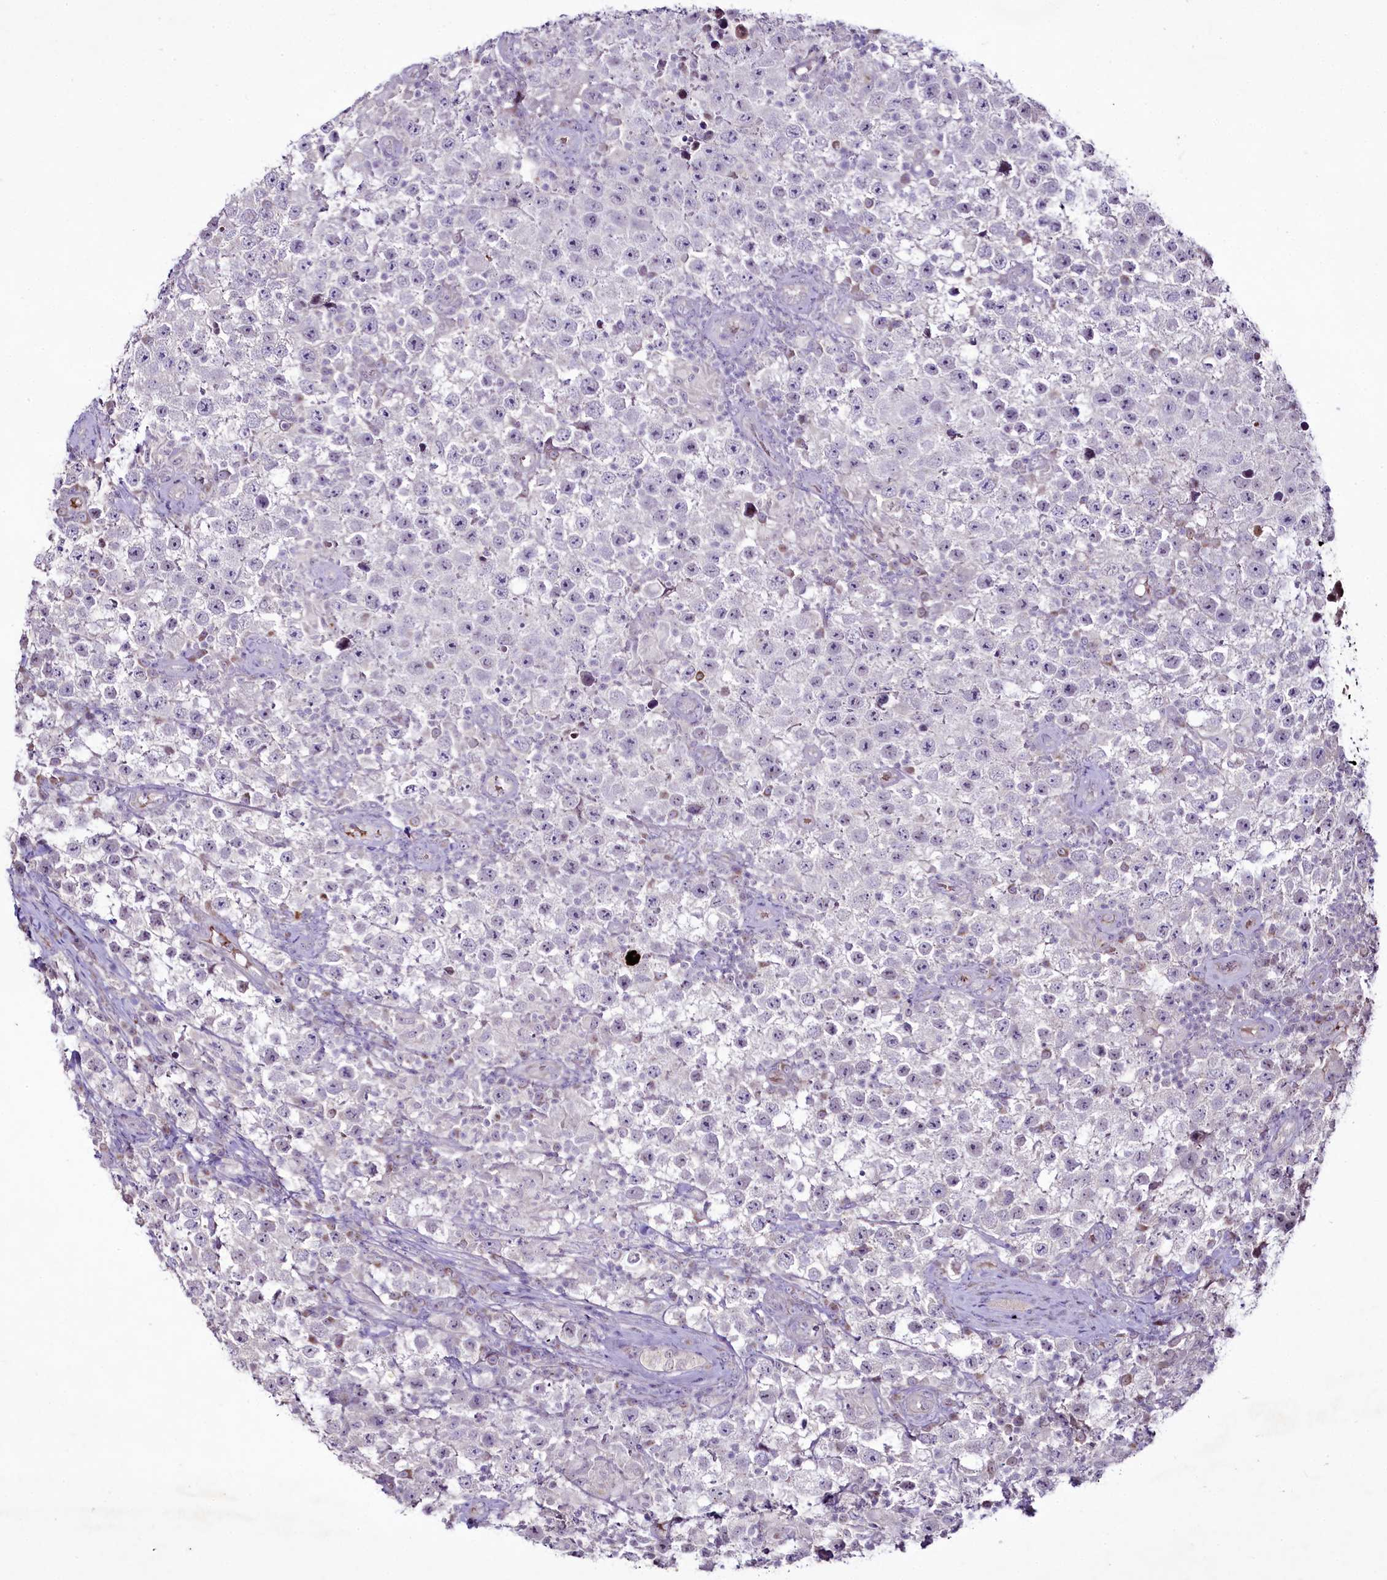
{"staining": {"intensity": "negative", "quantity": "none", "location": "none"}, "tissue": "testis cancer", "cell_type": "Tumor cells", "image_type": "cancer", "snomed": [{"axis": "morphology", "description": "Normal tissue, NOS"}, {"axis": "morphology", "description": "Urothelial carcinoma, High grade"}, {"axis": "morphology", "description": "Seminoma, NOS"}, {"axis": "morphology", "description": "Carcinoma, Embryonal, NOS"}, {"axis": "topography", "description": "Urinary bladder"}, {"axis": "topography", "description": "Testis"}], "caption": "The histopathology image reveals no significant positivity in tumor cells of testis embryonal carcinoma. The staining is performed using DAB (3,3'-diaminobenzidine) brown chromogen with nuclei counter-stained in using hematoxylin.", "gene": "SUSD3", "patient": {"sex": "male", "age": 41}}